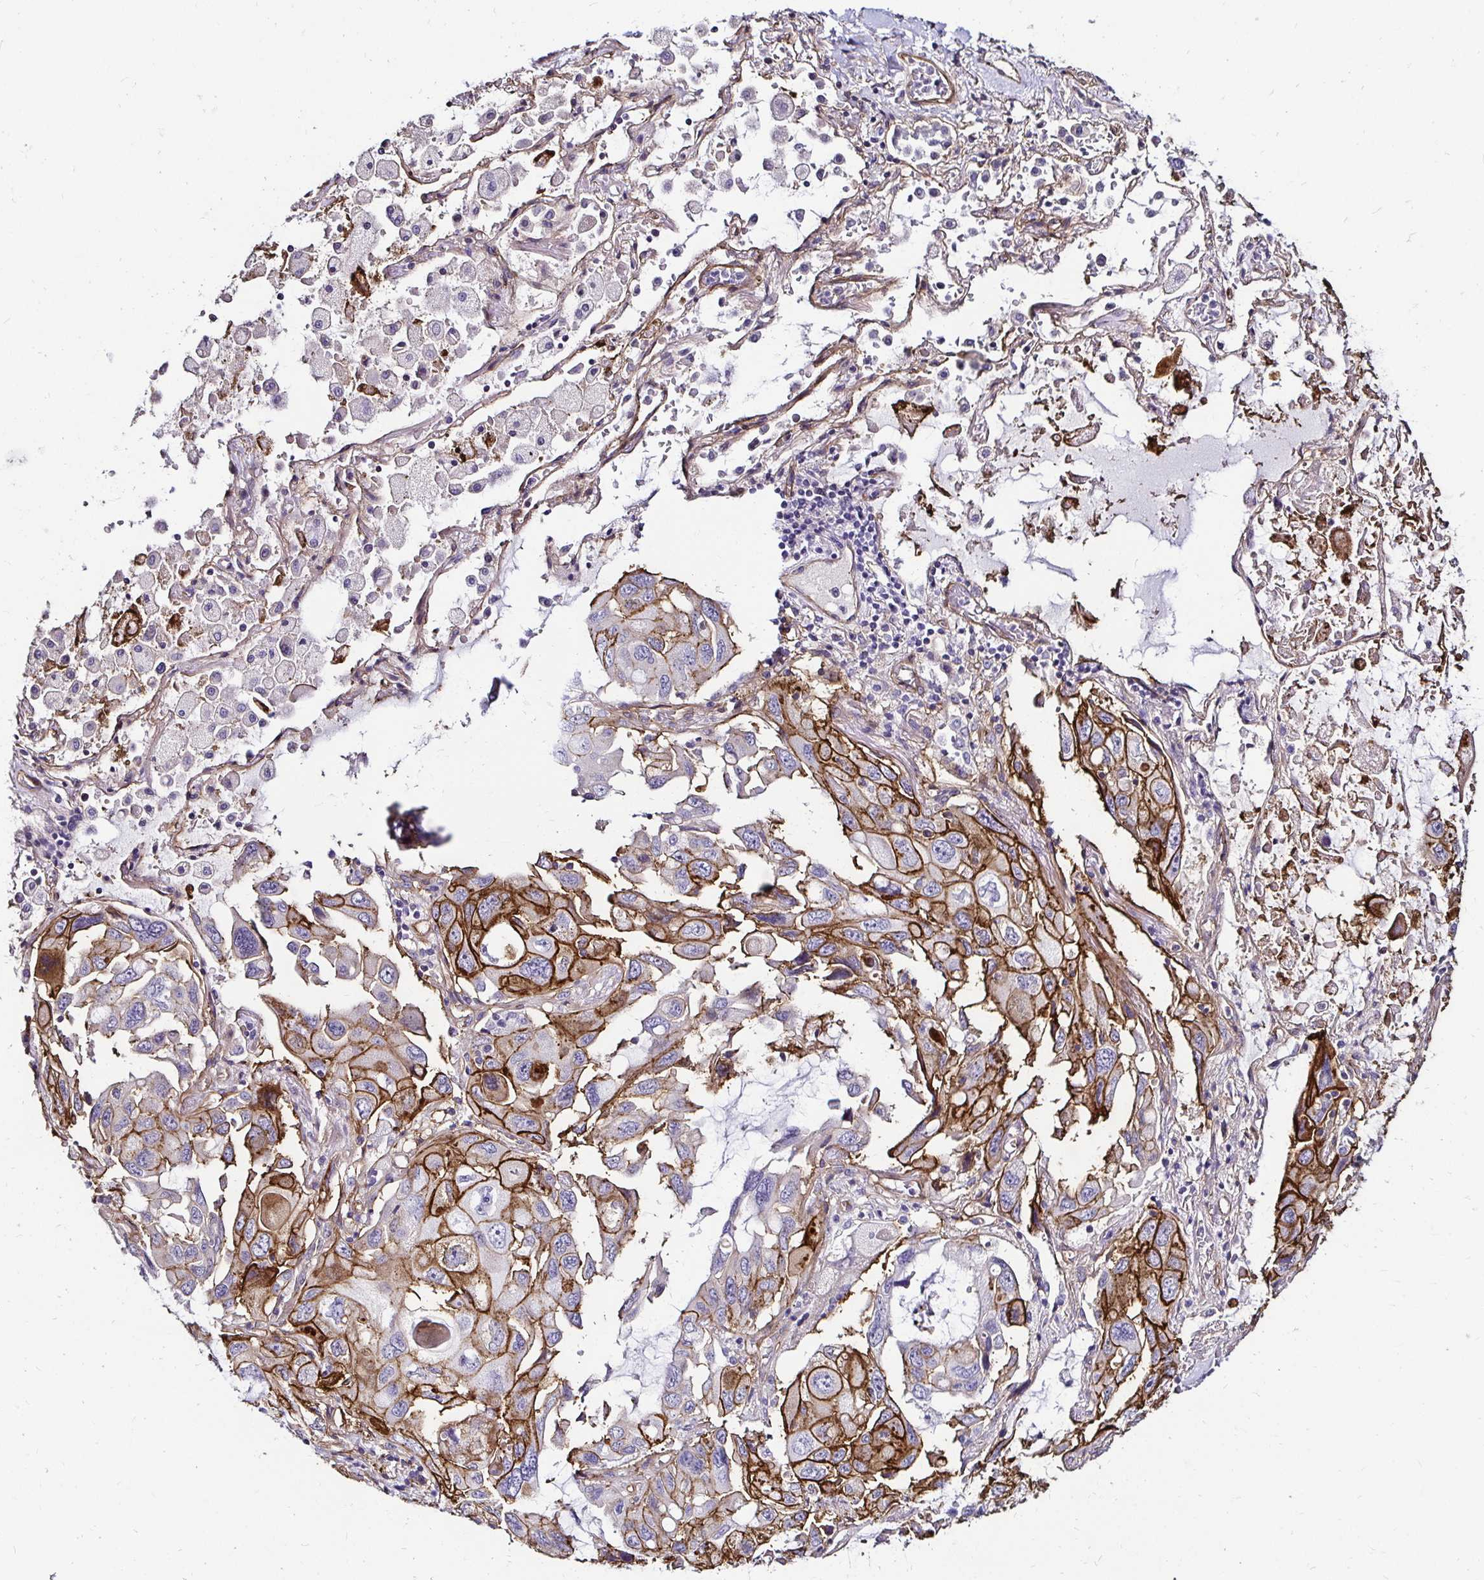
{"staining": {"intensity": "strong", "quantity": "25%-75%", "location": "cytoplasmic/membranous"}, "tissue": "lung cancer", "cell_type": "Tumor cells", "image_type": "cancer", "snomed": [{"axis": "morphology", "description": "Squamous cell carcinoma, NOS"}, {"axis": "topography", "description": "Lung"}], "caption": "The image demonstrates staining of squamous cell carcinoma (lung), revealing strong cytoplasmic/membranous protein positivity (brown color) within tumor cells.", "gene": "ITGB1", "patient": {"sex": "female", "age": 73}}